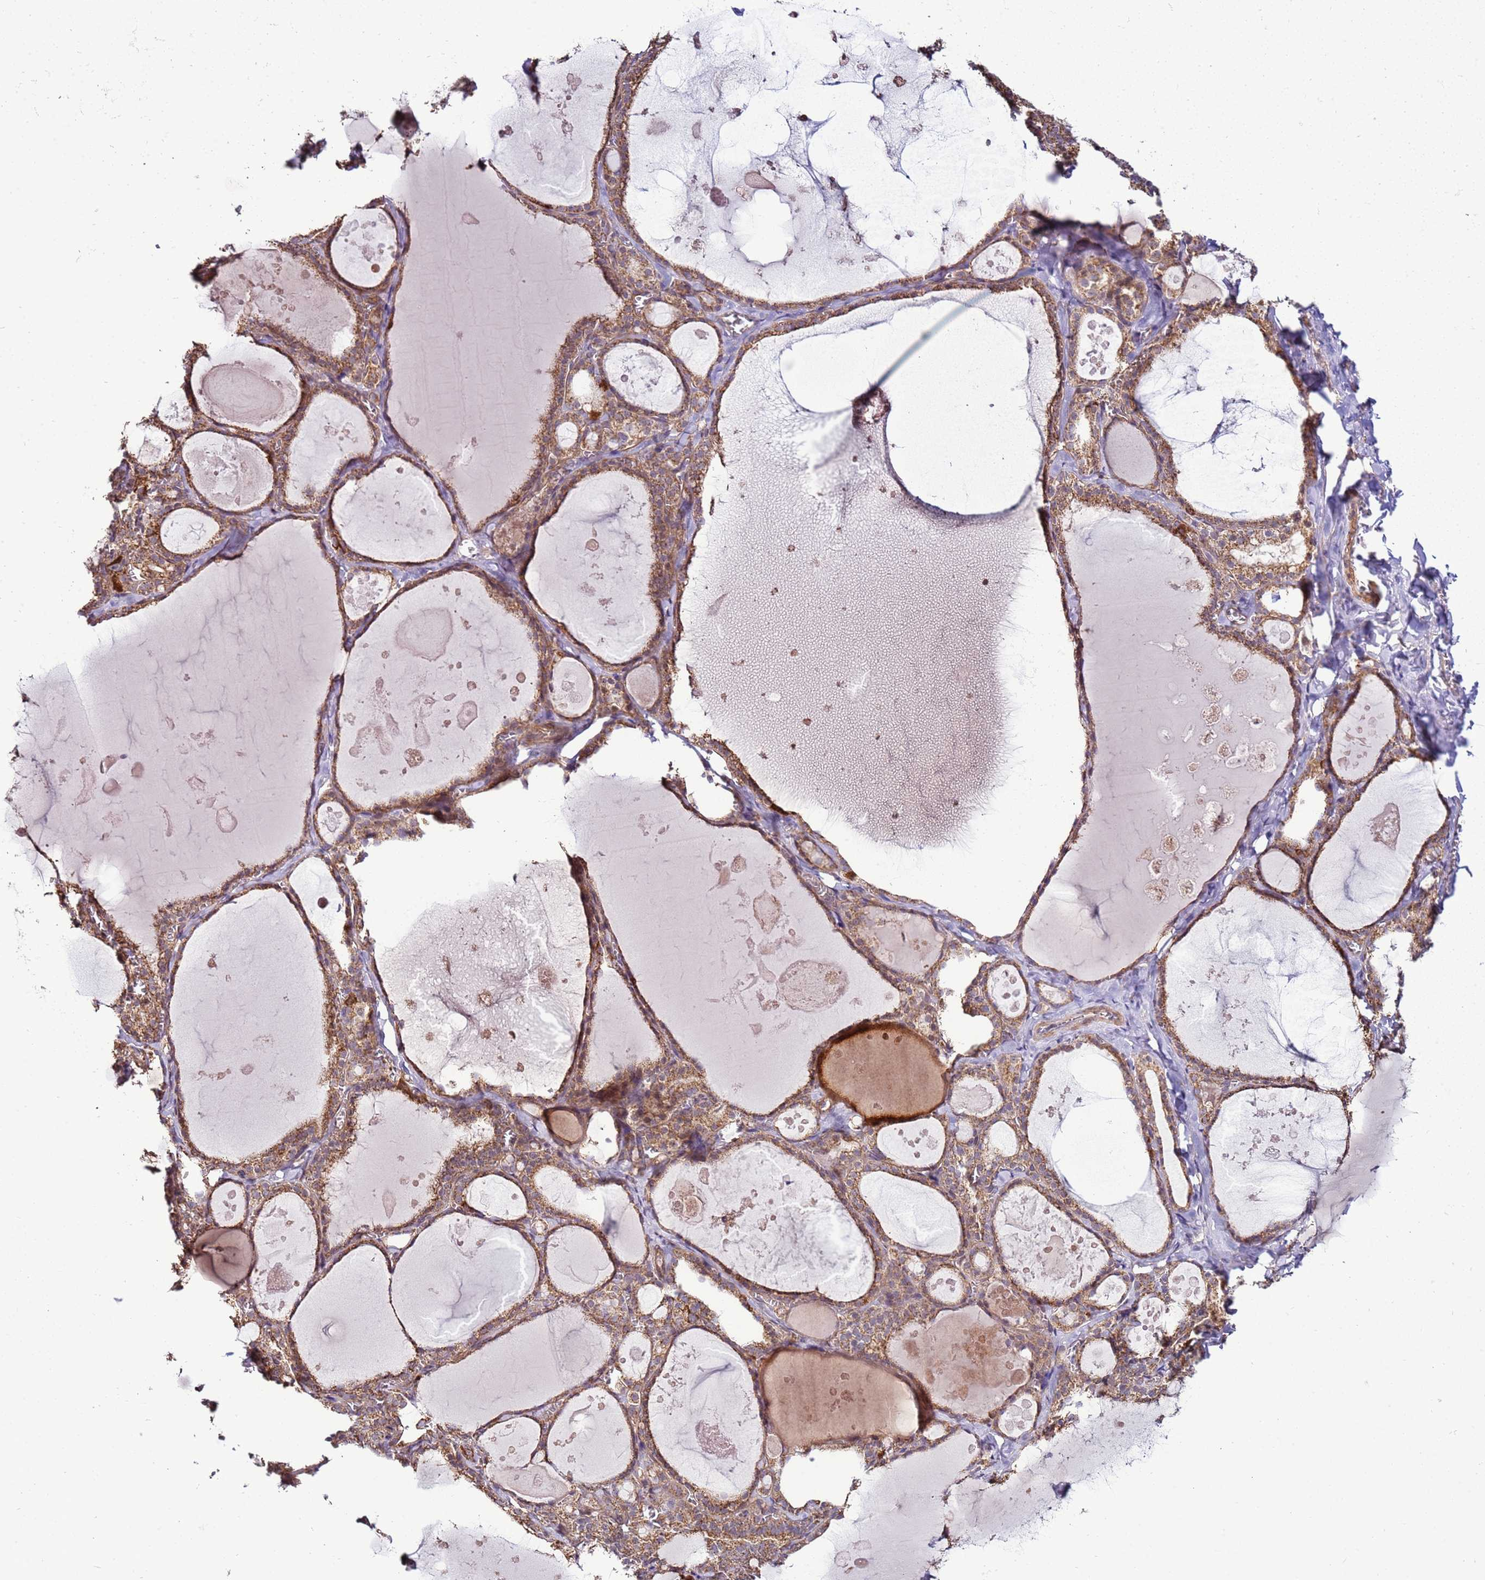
{"staining": {"intensity": "moderate", "quantity": ">75%", "location": "cytoplasmic/membranous"}, "tissue": "thyroid gland", "cell_type": "Glandular cells", "image_type": "normal", "snomed": [{"axis": "morphology", "description": "Normal tissue, NOS"}, {"axis": "topography", "description": "Thyroid gland"}], "caption": "A photomicrograph of thyroid gland stained for a protein displays moderate cytoplasmic/membranous brown staining in glandular cells.", "gene": "SCARA3", "patient": {"sex": "male", "age": 56}}